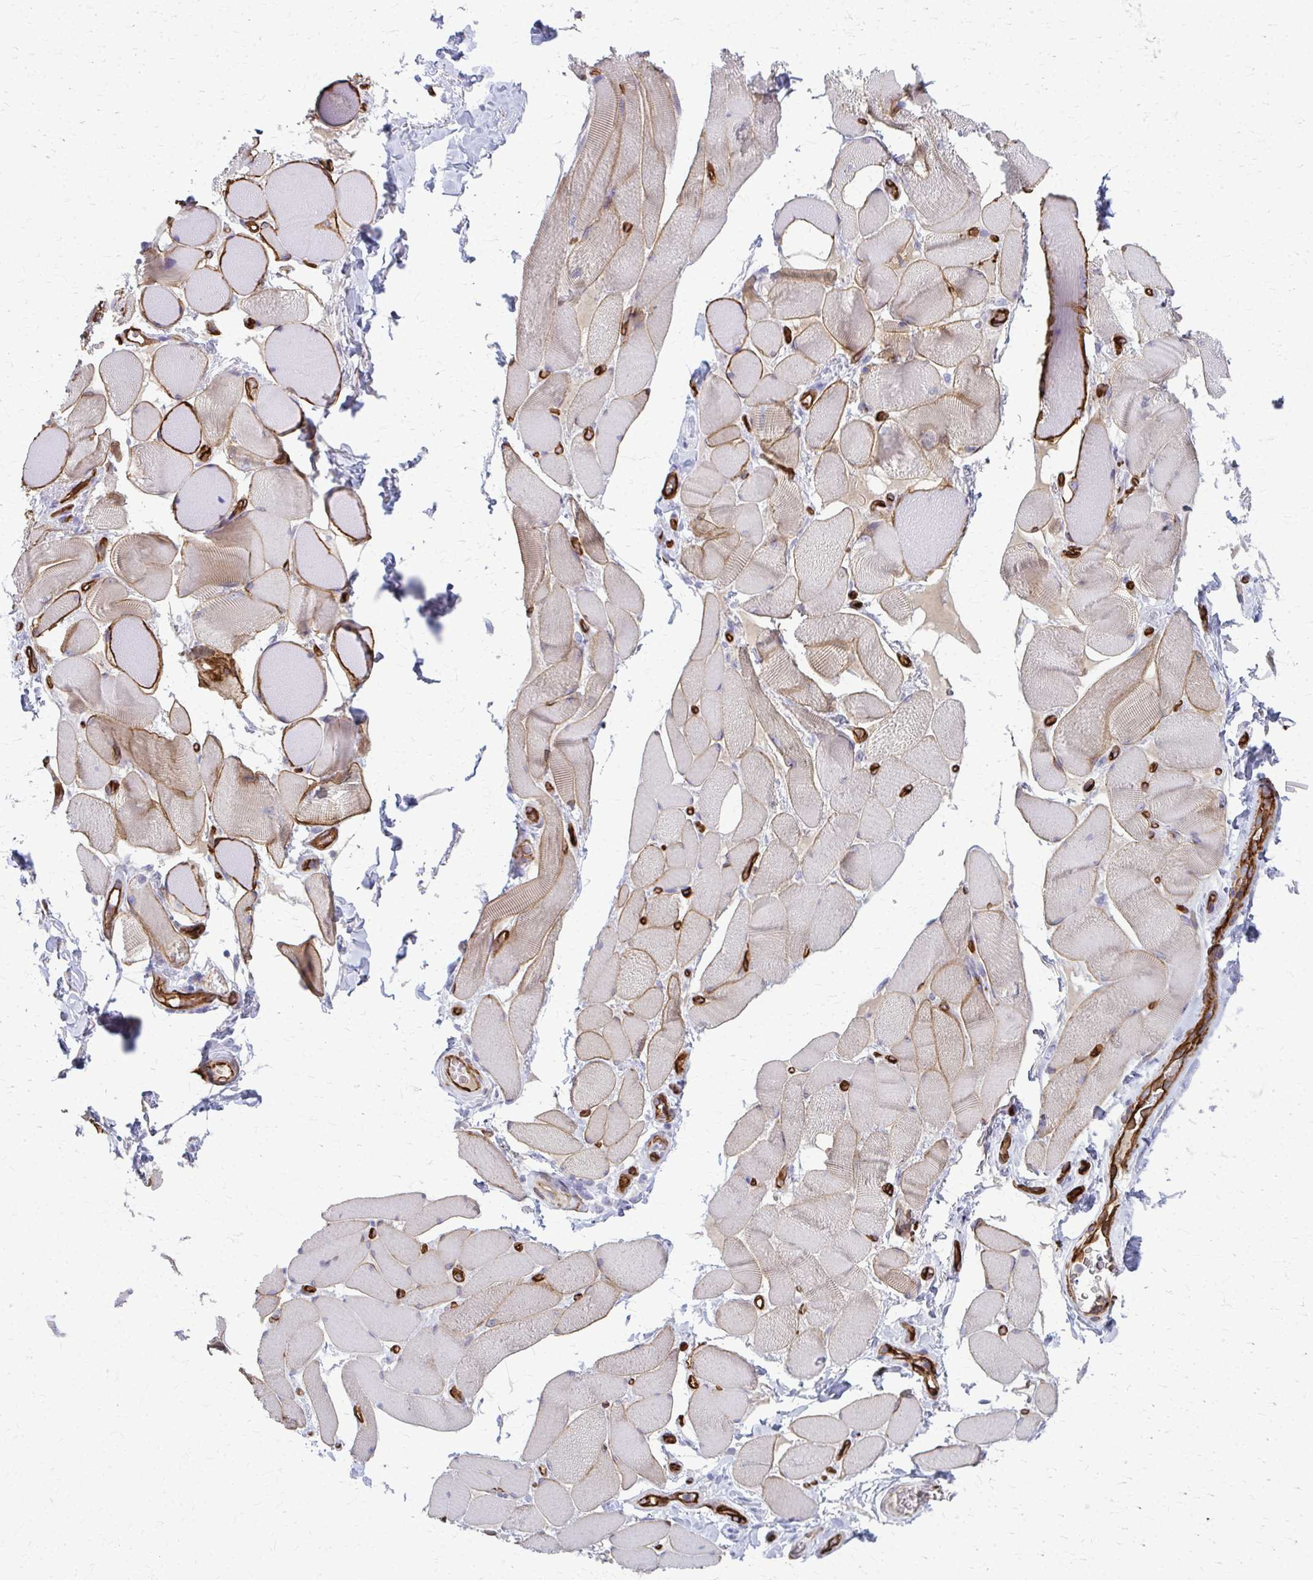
{"staining": {"intensity": "moderate", "quantity": ">75%", "location": "cytoplasmic/membranous"}, "tissue": "skeletal muscle", "cell_type": "Myocytes", "image_type": "normal", "snomed": [{"axis": "morphology", "description": "Normal tissue, NOS"}, {"axis": "topography", "description": "Skeletal muscle"}, {"axis": "topography", "description": "Anal"}, {"axis": "topography", "description": "Peripheral nerve tissue"}], "caption": "Protein expression analysis of normal skeletal muscle exhibits moderate cytoplasmic/membranous expression in approximately >75% of myocytes.", "gene": "ADIPOQ", "patient": {"sex": "male", "age": 53}}